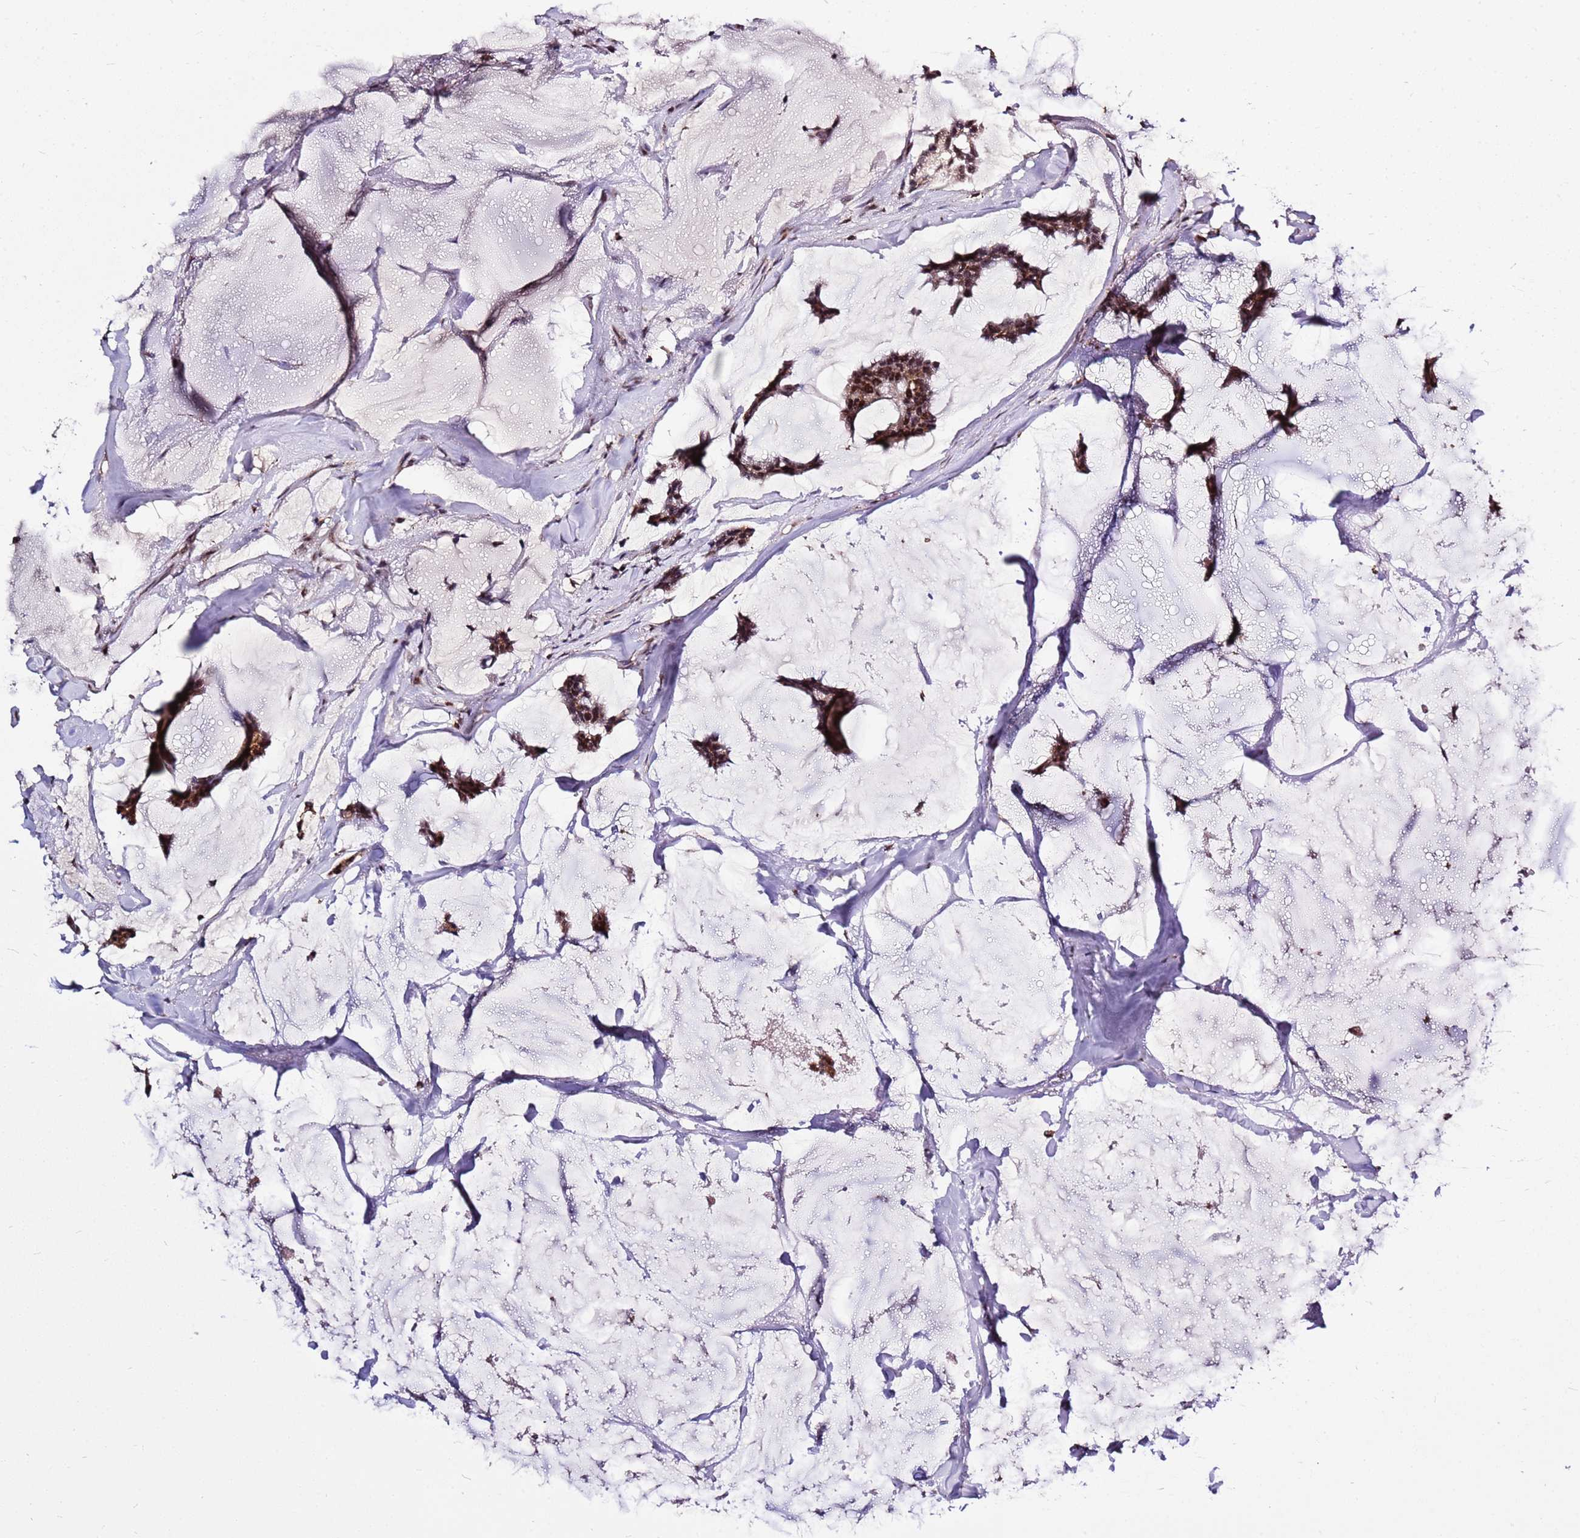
{"staining": {"intensity": "strong", "quantity": ">75%", "location": "nuclear"}, "tissue": "breast cancer", "cell_type": "Tumor cells", "image_type": "cancer", "snomed": [{"axis": "morphology", "description": "Duct carcinoma"}, {"axis": "topography", "description": "Breast"}], "caption": "Intraductal carcinoma (breast) was stained to show a protein in brown. There is high levels of strong nuclear expression in approximately >75% of tumor cells. (Stains: DAB in brown, nuclei in blue, Microscopy: brightfield microscopy at high magnification).", "gene": "AKAP8L", "patient": {"sex": "female", "age": 93}}